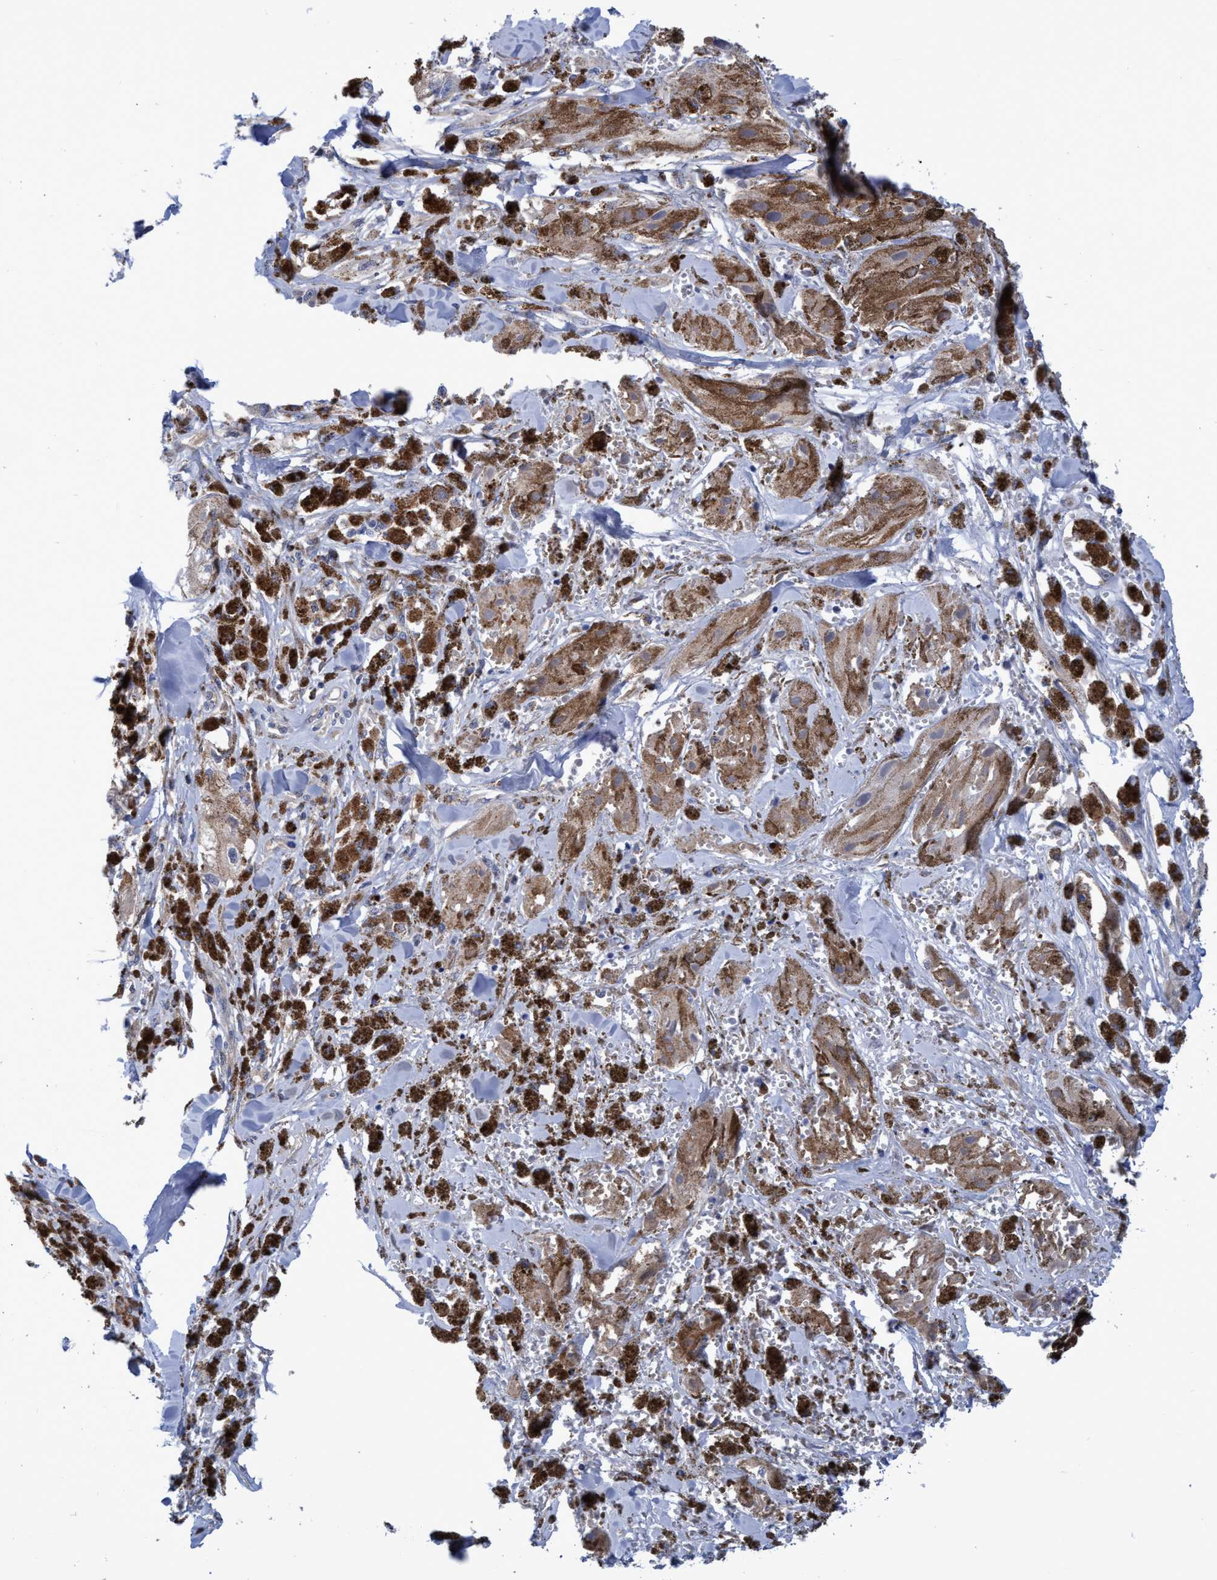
{"staining": {"intensity": "moderate", "quantity": ">75%", "location": "cytoplasmic/membranous"}, "tissue": "melanoma", "cell_type": "Tumor cells", "image_type": "cancer", "snomed": [{"axis": "morphology", "description": "Malignant melanoma, NOS"}, {"axis": "topography", "description": "Skin"}], "caption": "IHC image of malignant melanoma stained for a protein (brown), which demonstrates medium levels of moderate cytoplasmic/membranous staining in about >75% of tumor cells.", "gene": "PNPO", "patient": {"sex": "male", "age": 88}}